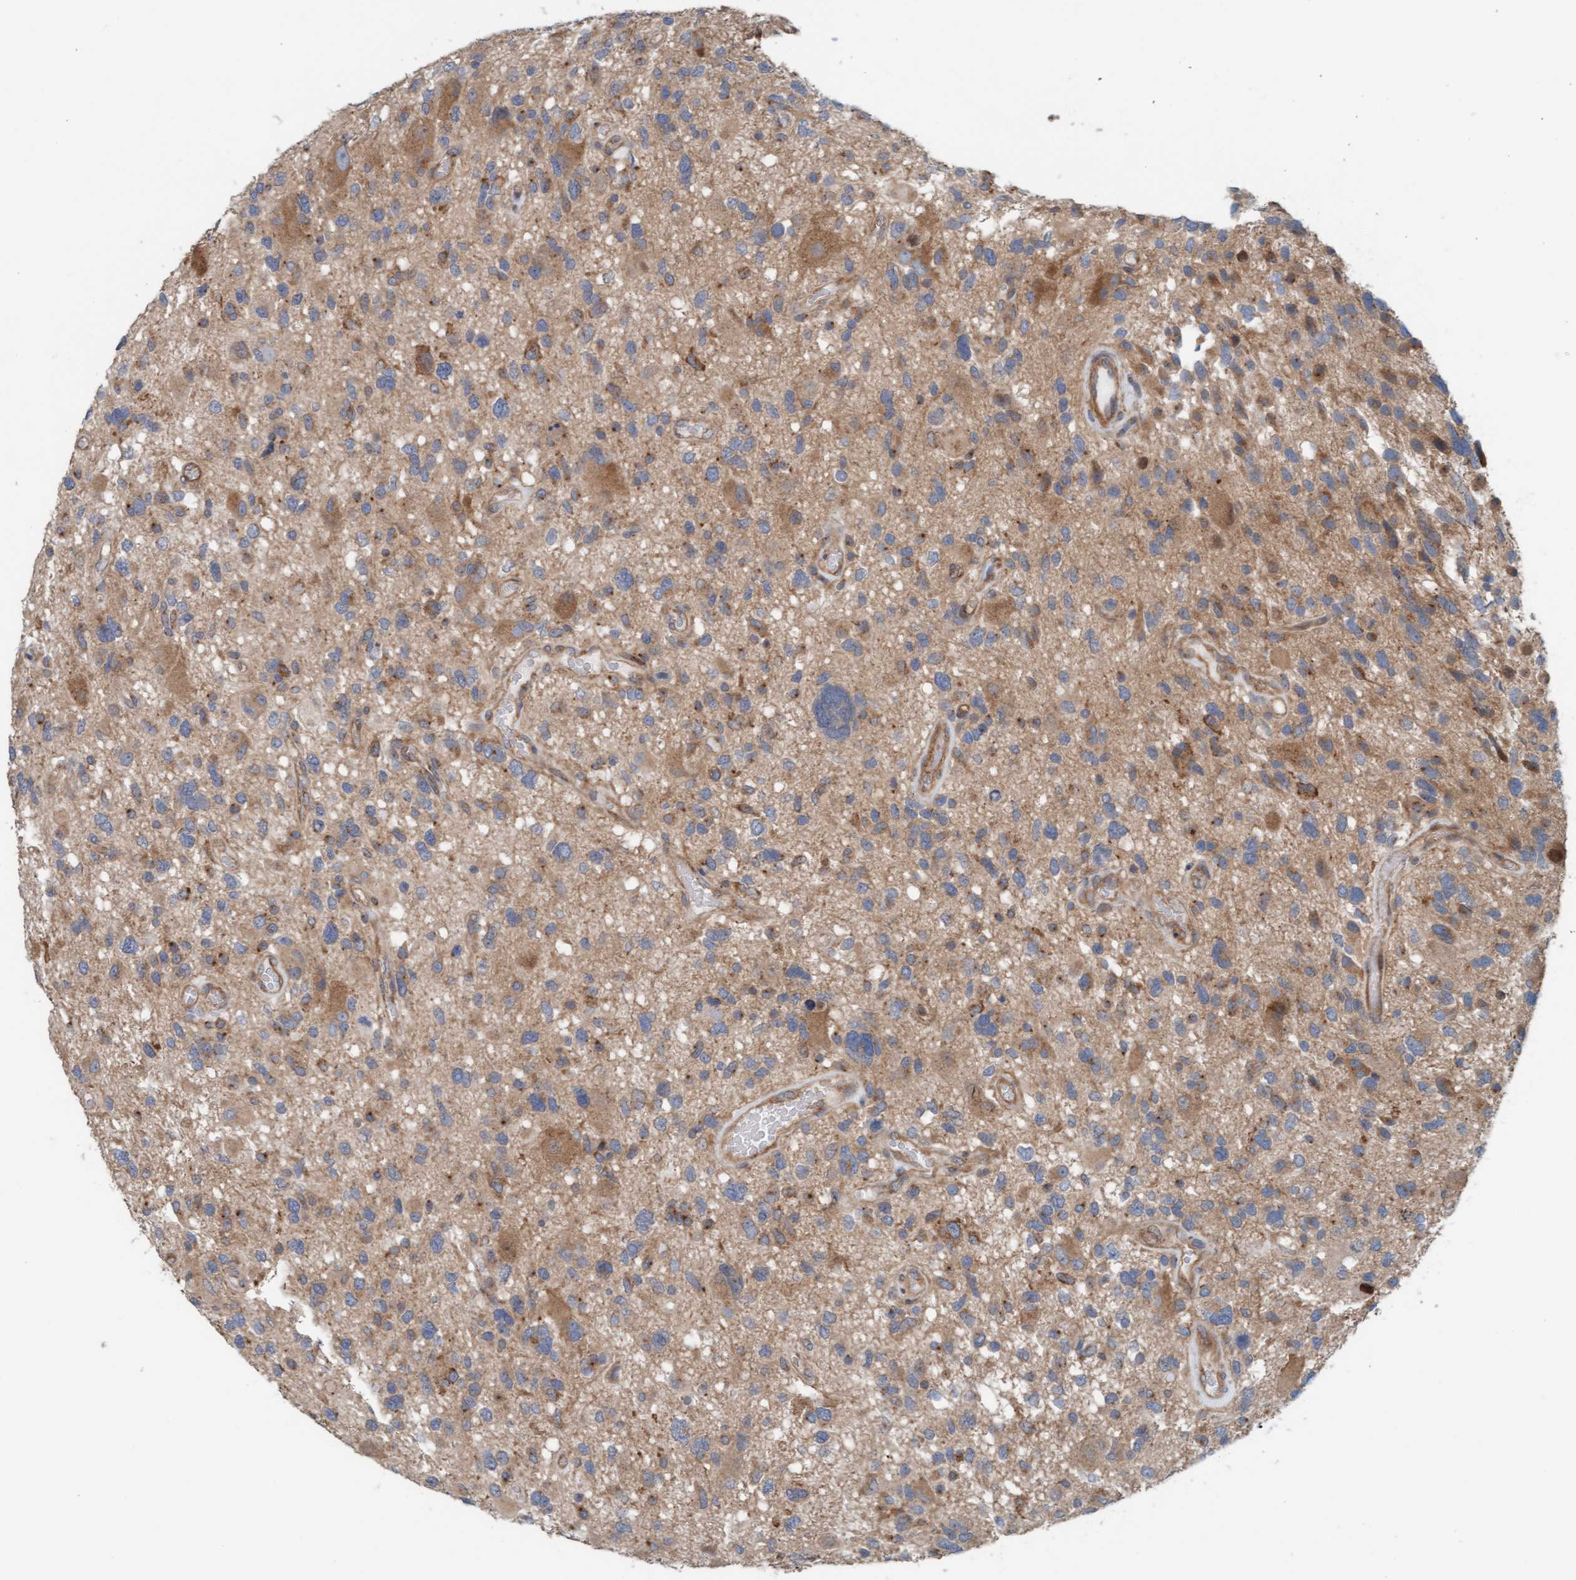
{"staining": {"intensity": "moderate", "quantity": "<25%", "location": "cytoplasmic/membranous"}, "tissue": "glioma", "cell_type": "Tumor cells", "image_type": "cancer", "snomed": [{"axis": "morphology", "description": "Glioma, malignant, High grade"}, {"axis": "topography", "description": "Brain"}], "caption": "A brown stain shows moderate cytoplasmic/membranous staining of a protein in glioma tumor cells.", "gene": "UBAP1", "patient": {"sex": "male", "age": 33}}